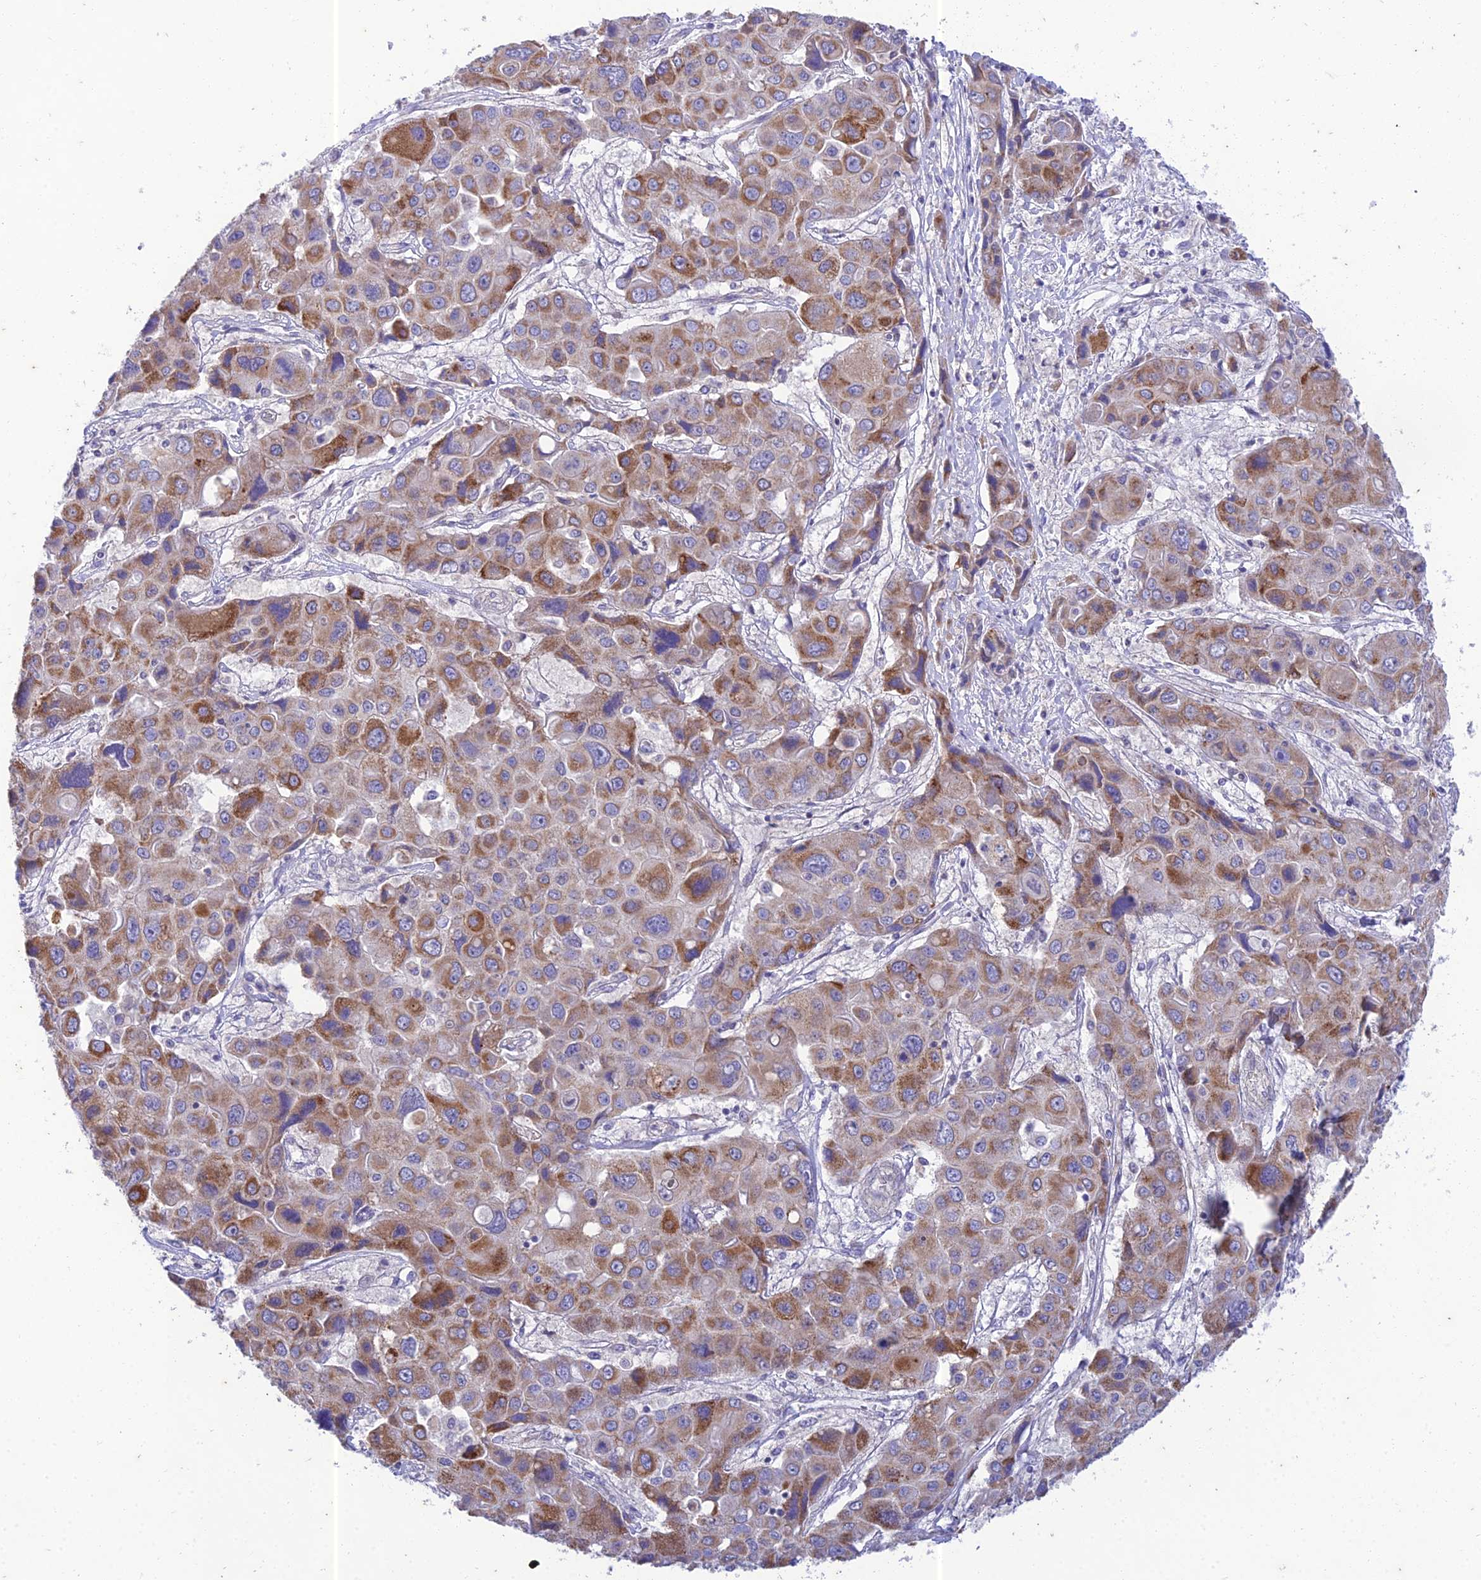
{"staining": {"intensity": "moderate", "quantity": ">75%", "location": "cytoplasmic/membranous"}, "tissue": "liver cancer", "cell_type": "Tumor cells", "image_type": "cancer", "snomed": [{"axis": "morphology", "description": "Cholangiocarcinoma"}, {"axis": "topography", "description": "Liver"}], "caption": "Immunohistochemistry image of liver cancer stained for a protein (brown), which demonstrates medium levels of moderate cytoplasmic/membranous positivity in about >75% of tumor cells.", "gene": "PTCD2", "patient": {"sex": "male", "age": 67}}